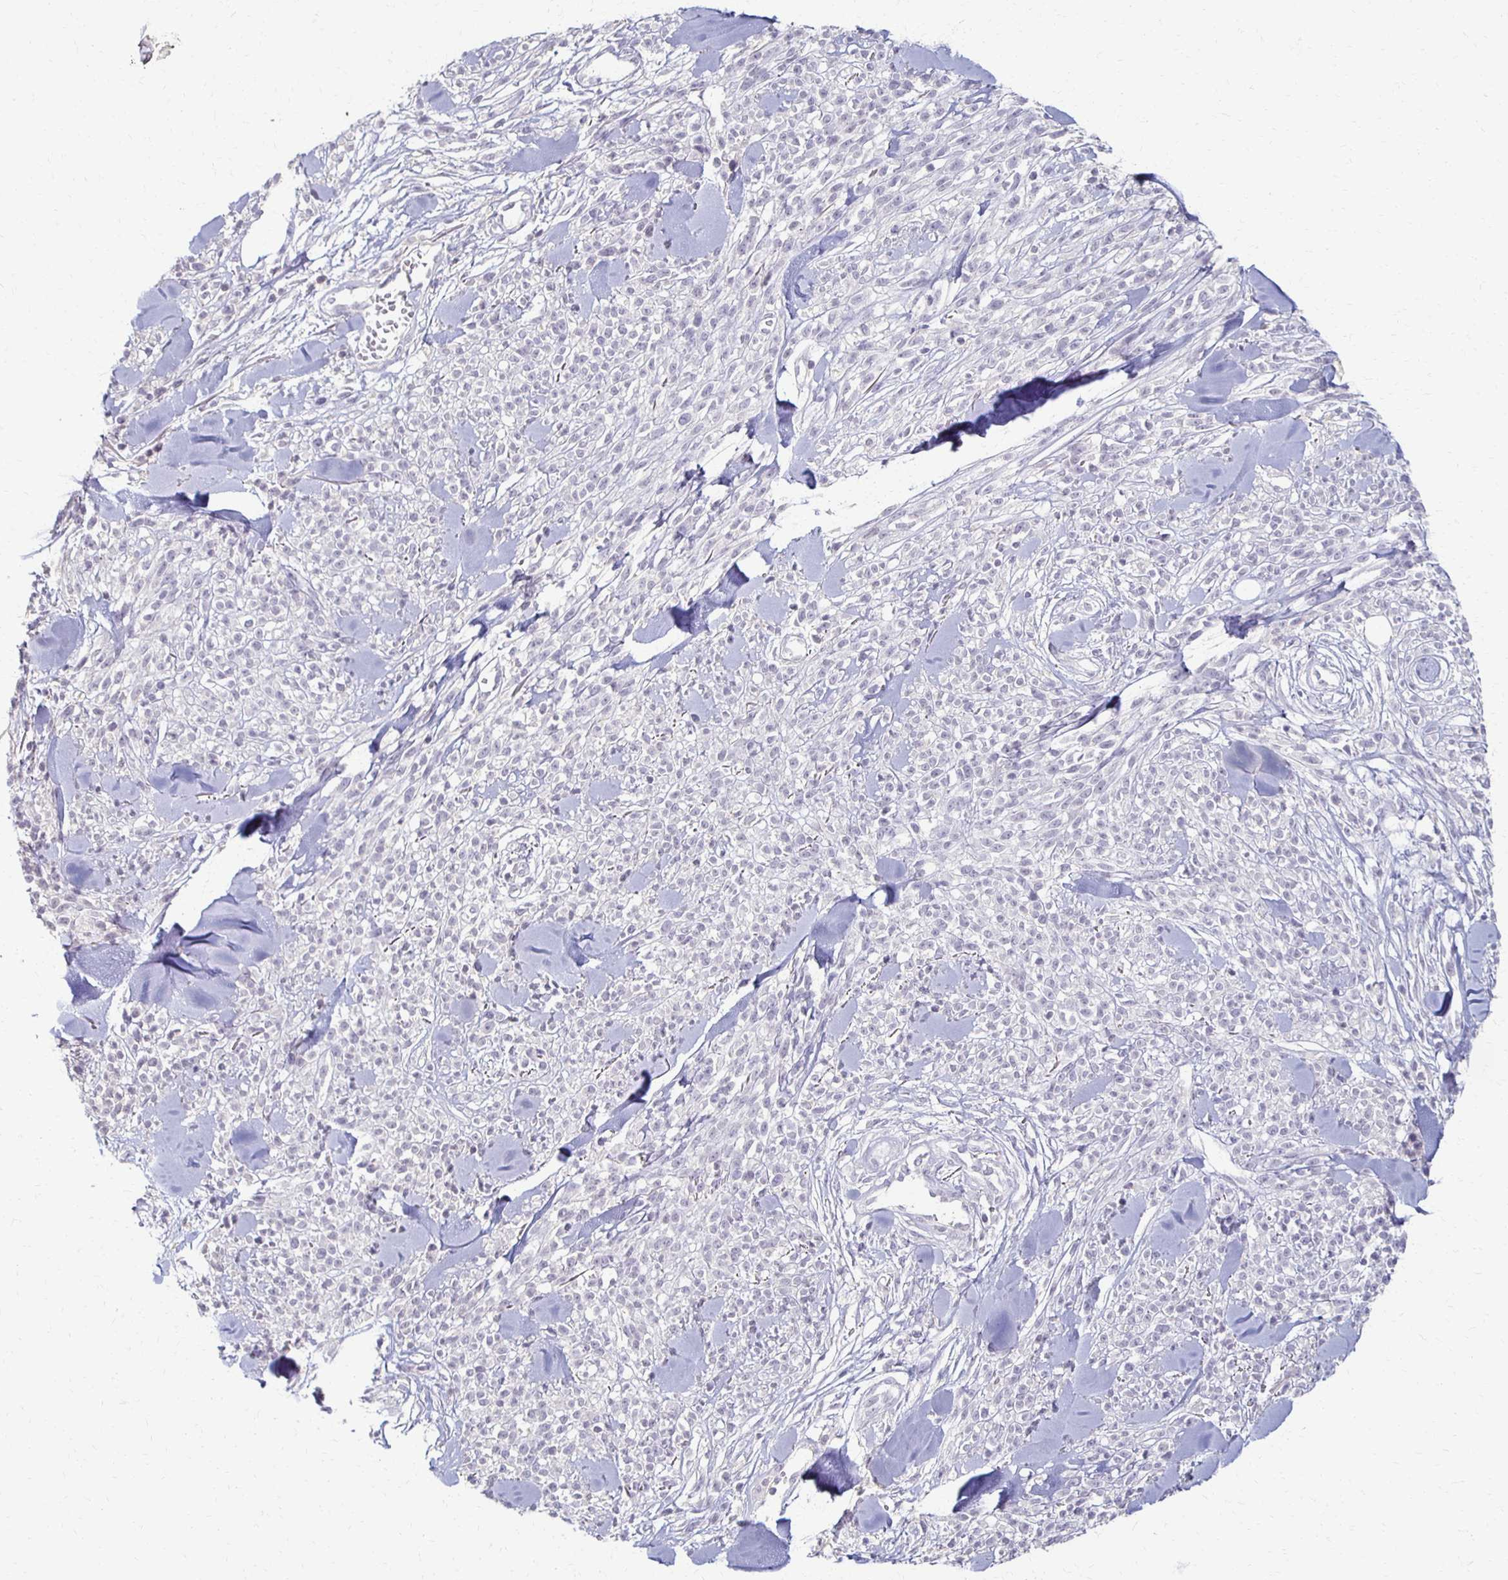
{"staining": {"intensity": "negative", "quantity": "none", "location": "none"}, "tissue": "melanoma", "cell_type": "Tumor cells", "image_type": "cancer", "snomed": [{"axis": "morphology", "description": "Malignant melanoma, NOS"}, {"axis": "topography", "description": "Skin"}, {"axis": "topography", "description": "Skin of trunk"}], "caption": "Immunohistochemistry of human malignant melanoma shows no staining in tumor cells.", "gene": "FOXO4", "patient": {"sex": "male", "age": 74}}